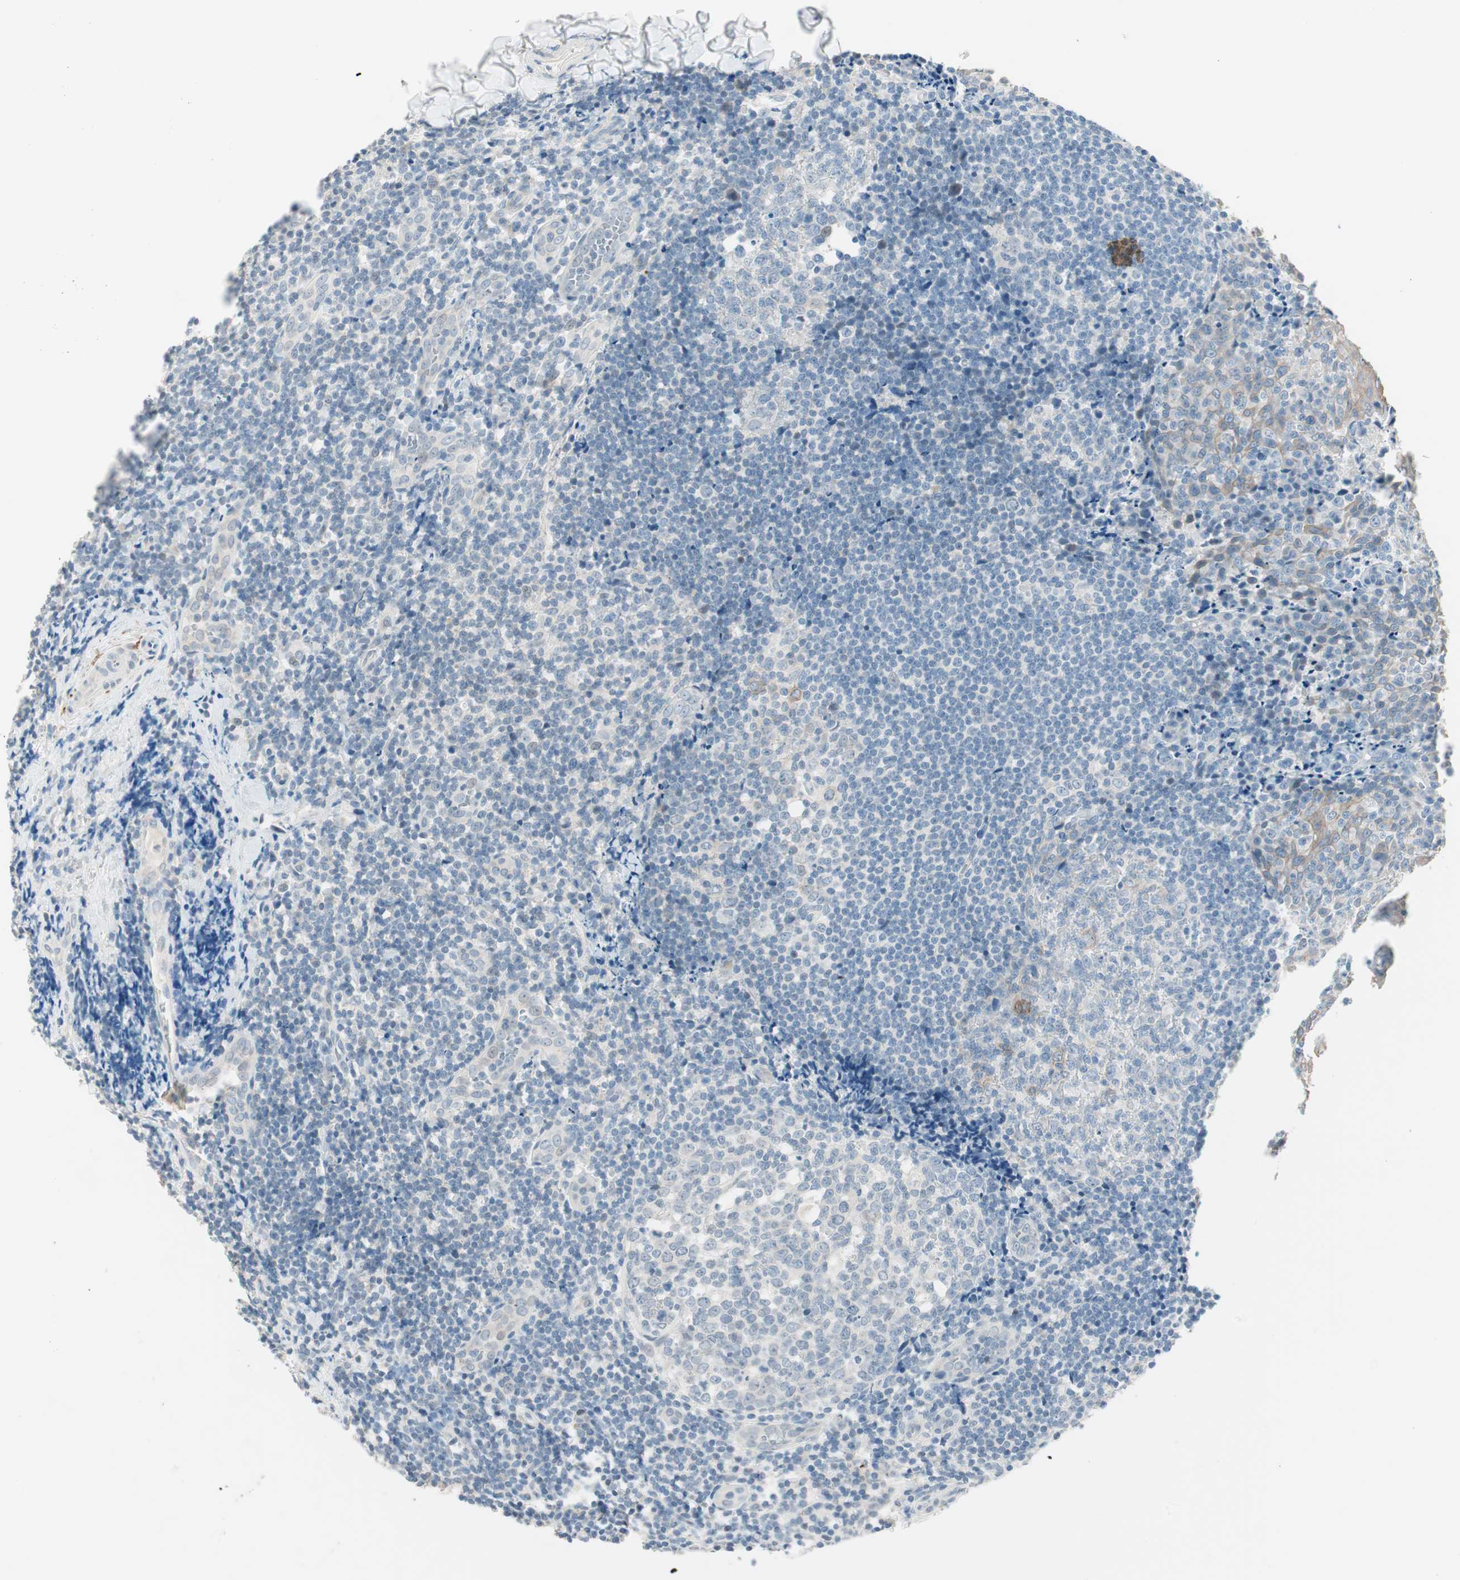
{"staining": {"intensity": "weak", "quantity": "<25%", "location": "cytoplasmic/membranous"}, "tissue": "tonsil", "cell_type": "Germinal center cells", "image_type": "normal", "snomed": [{"axis": "morphology", "description": "Normal tissue, NOS"}, {"axis": "topography", "description": "Tonsil"}], "caption": "A high-resolution histopathology image shows IHC staining of normal tonsil, which demonstrates no significant positivity in germinal center cells.", "gene": "GNAO1", "patient": {"sex": "male", "age": 31}}